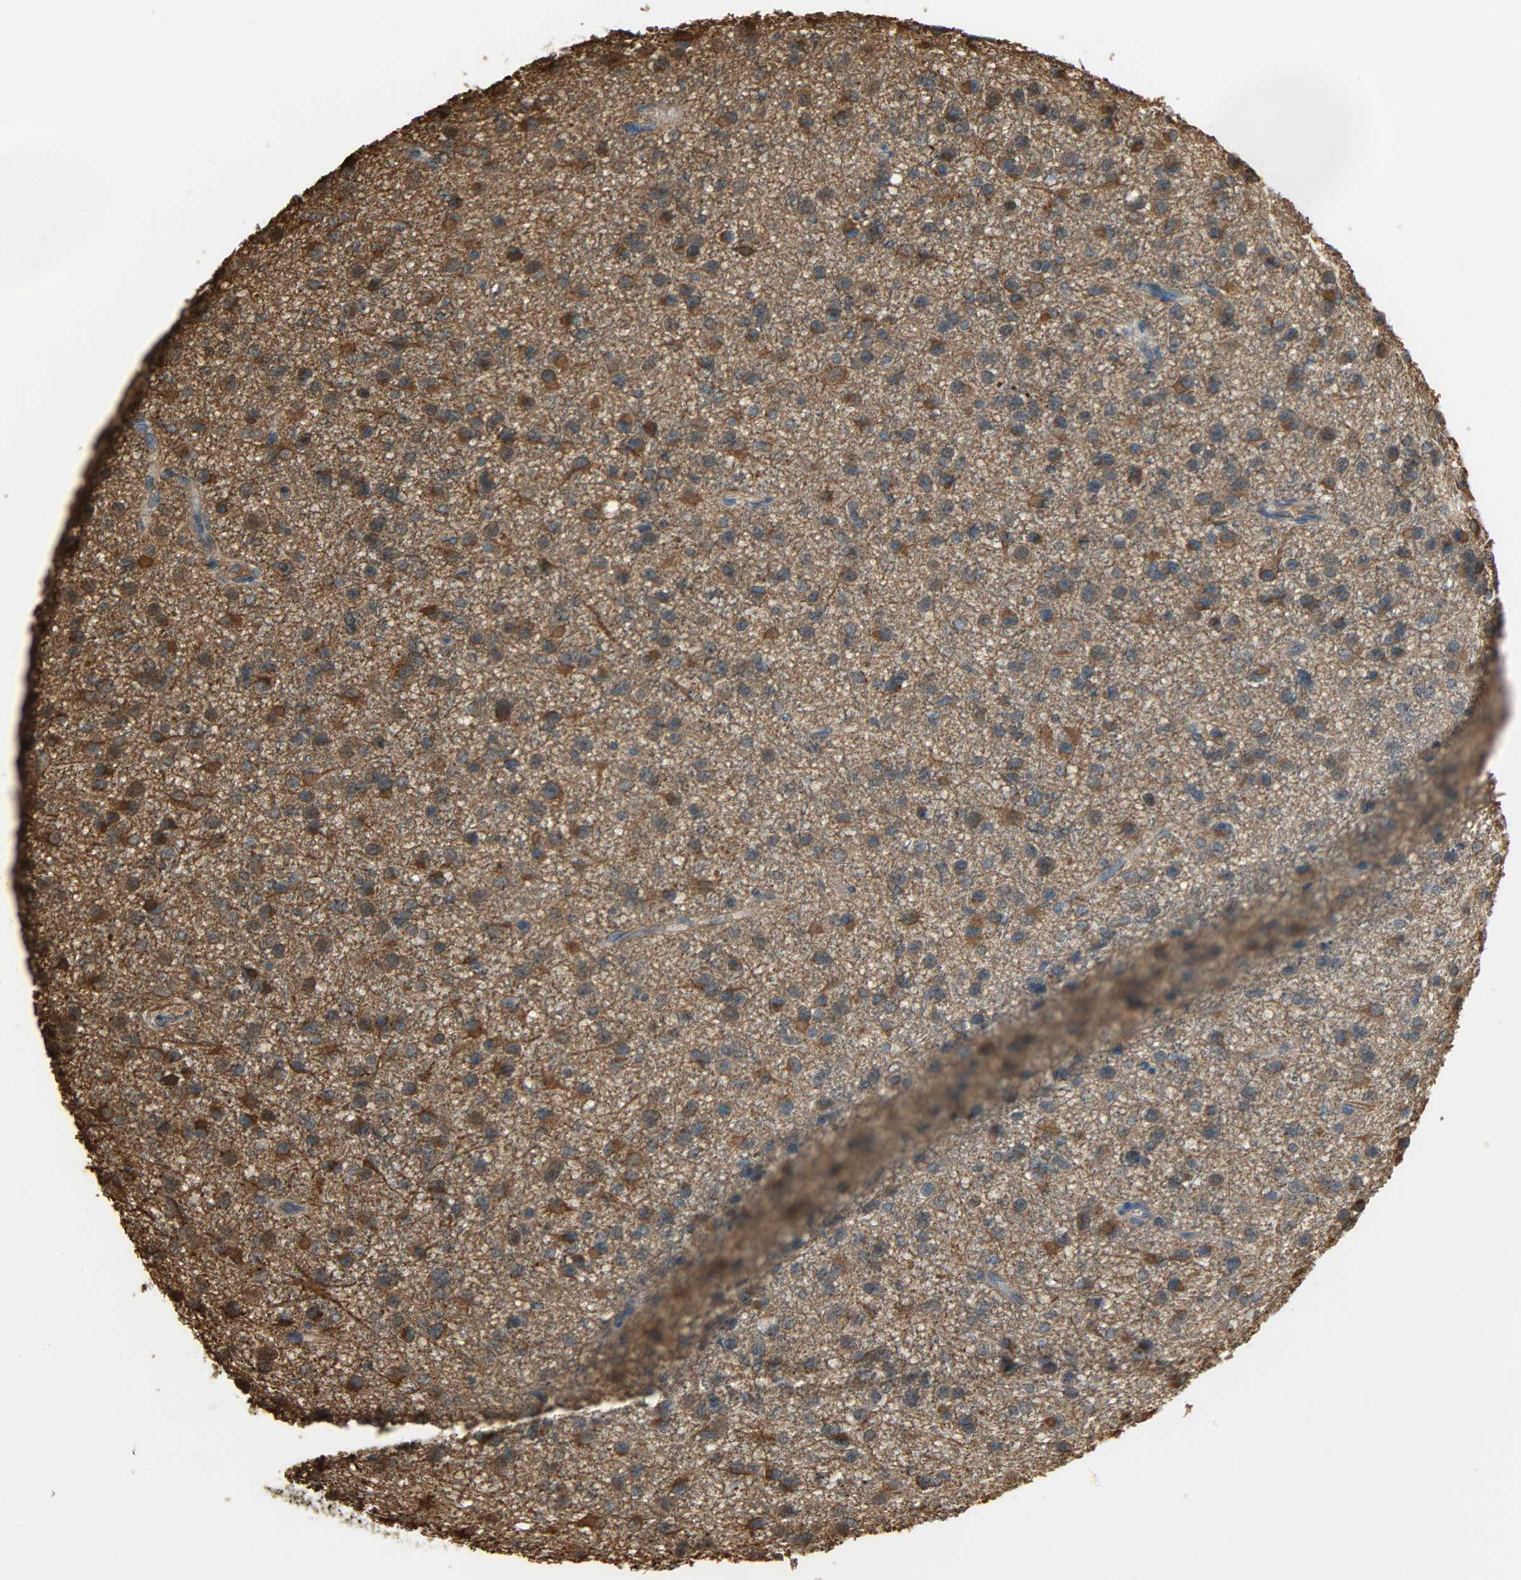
{"staining": {"intensity": "strong", "quantity": "25%-75%", "location": "cytoplasmic/membranous"}, "tissue": "glioma", "cell_type": "Tumor cells", "image_type": "cancer", "snomed": [{"axis": "morphology", "description": "Glioma, malignant, Low grade"}, {"axis": "topography", "description": "Brain"}], "caption": "This is an image of immunohistochemistry (IHC) staining of glioma, which shows strong positivity in the cytoplasmic/membranous of tumor cells.", "gene": "LDHB", "patient": {"sex": "male", "age": 42}}